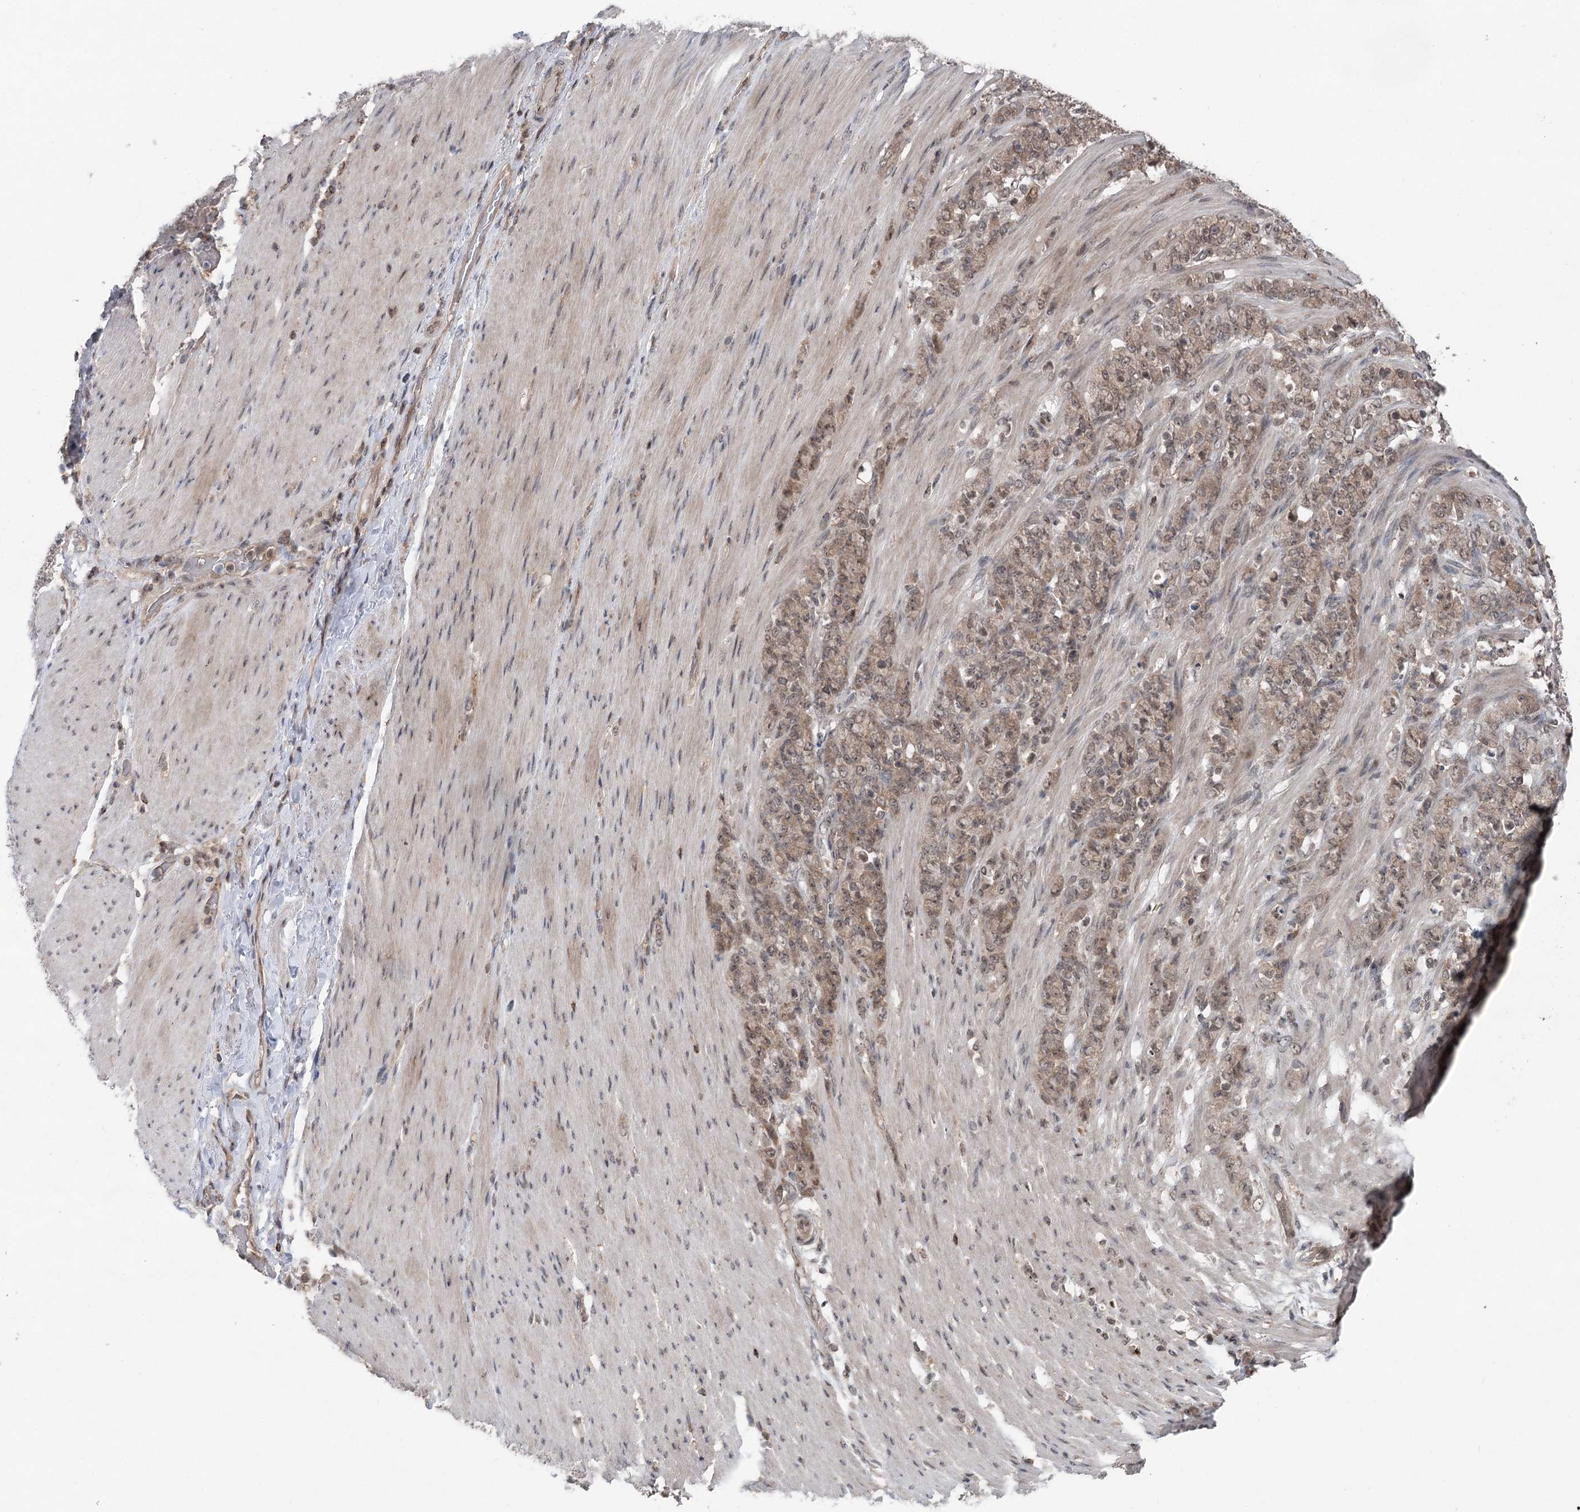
{"staining": {"intensity": "moderate", "quantity": ">75%", "location": "cytoplasmic/membranous,nuclear"}, "tissue": "stomach cancer", "cell_type": "Tumor cells", "image_type": "cancer", "snomed": [{"axis": "morphology", "description": "Adenocarcinoma, NOS"}, {"axis": "topography", "description": "Stomach"}], "caption": "Immunohistochemistry (DAB (3,3'-diaminobenzidine)) staining of human adenocarcinoma (stomach) shows moderate cytoplasmic/membranous and nuclear protein expression in approximately >75% of tumor cells. The staining was performed using DAB (3,3'-diaminobenzidine), with brown indicating positive protein expression. Nuclei are stained blue with hematoxylin.", "gene": "CCSER2", "patient": {"sex": "female", "age": 79}}